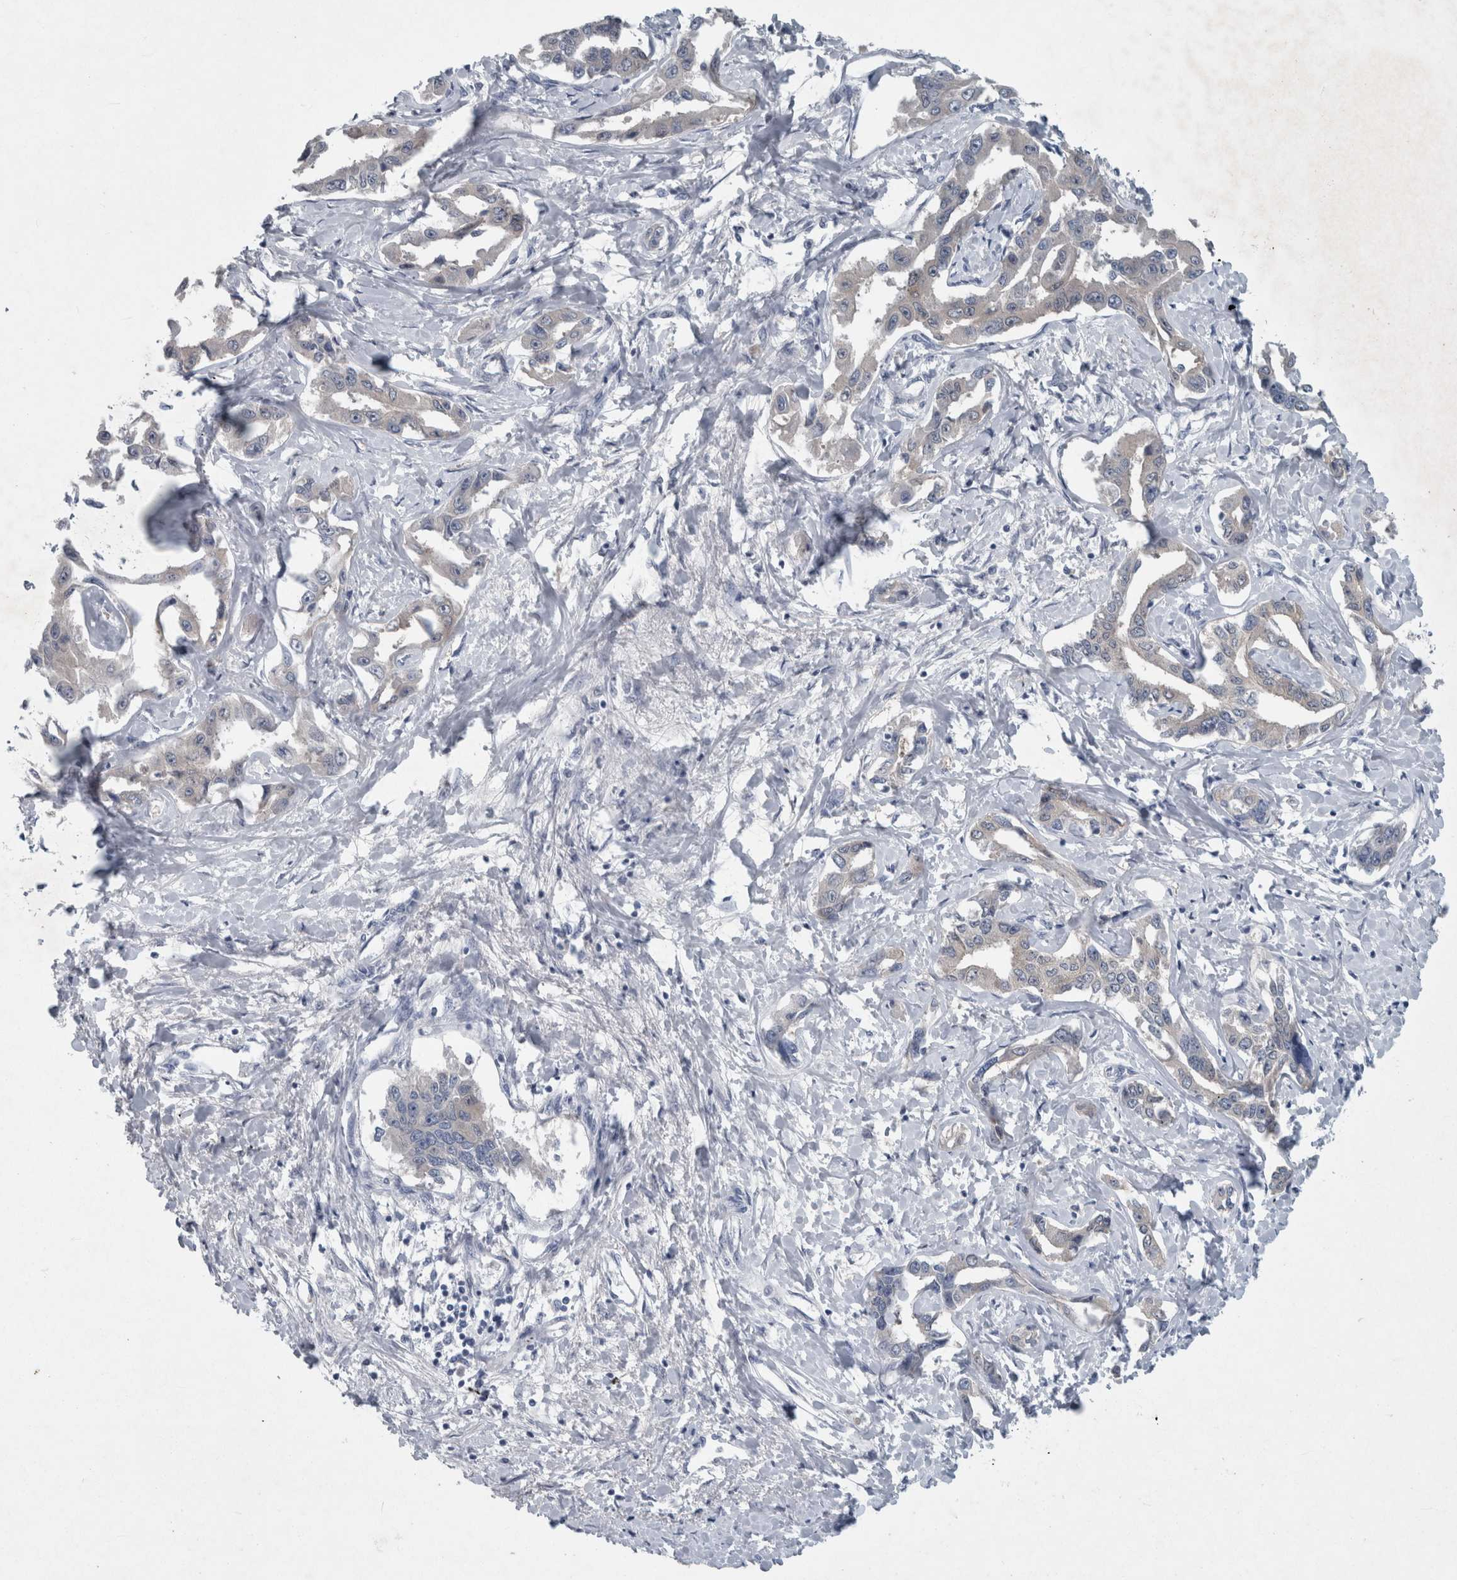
{"staining": {"intensity": "negative", "quantity": "none", "location": "none"}, "tissue": "liver cancer", "cell_type": "Tumor cells", "image_type": "cancer", "snomed": [{"axis": "morphology", "description": "Cholangiocarcinoma"}, {"axis": "topography", "description": "Liver"}], "caption": "This is a image of immunohistochemistry staining of liver cancer, which shows no positivity in tumor cells. (Immunohistochemistry, brightfield microscopy, high magnification).", "gene": "FAM83H", "patient": {"sex": "male", "age": 59}}